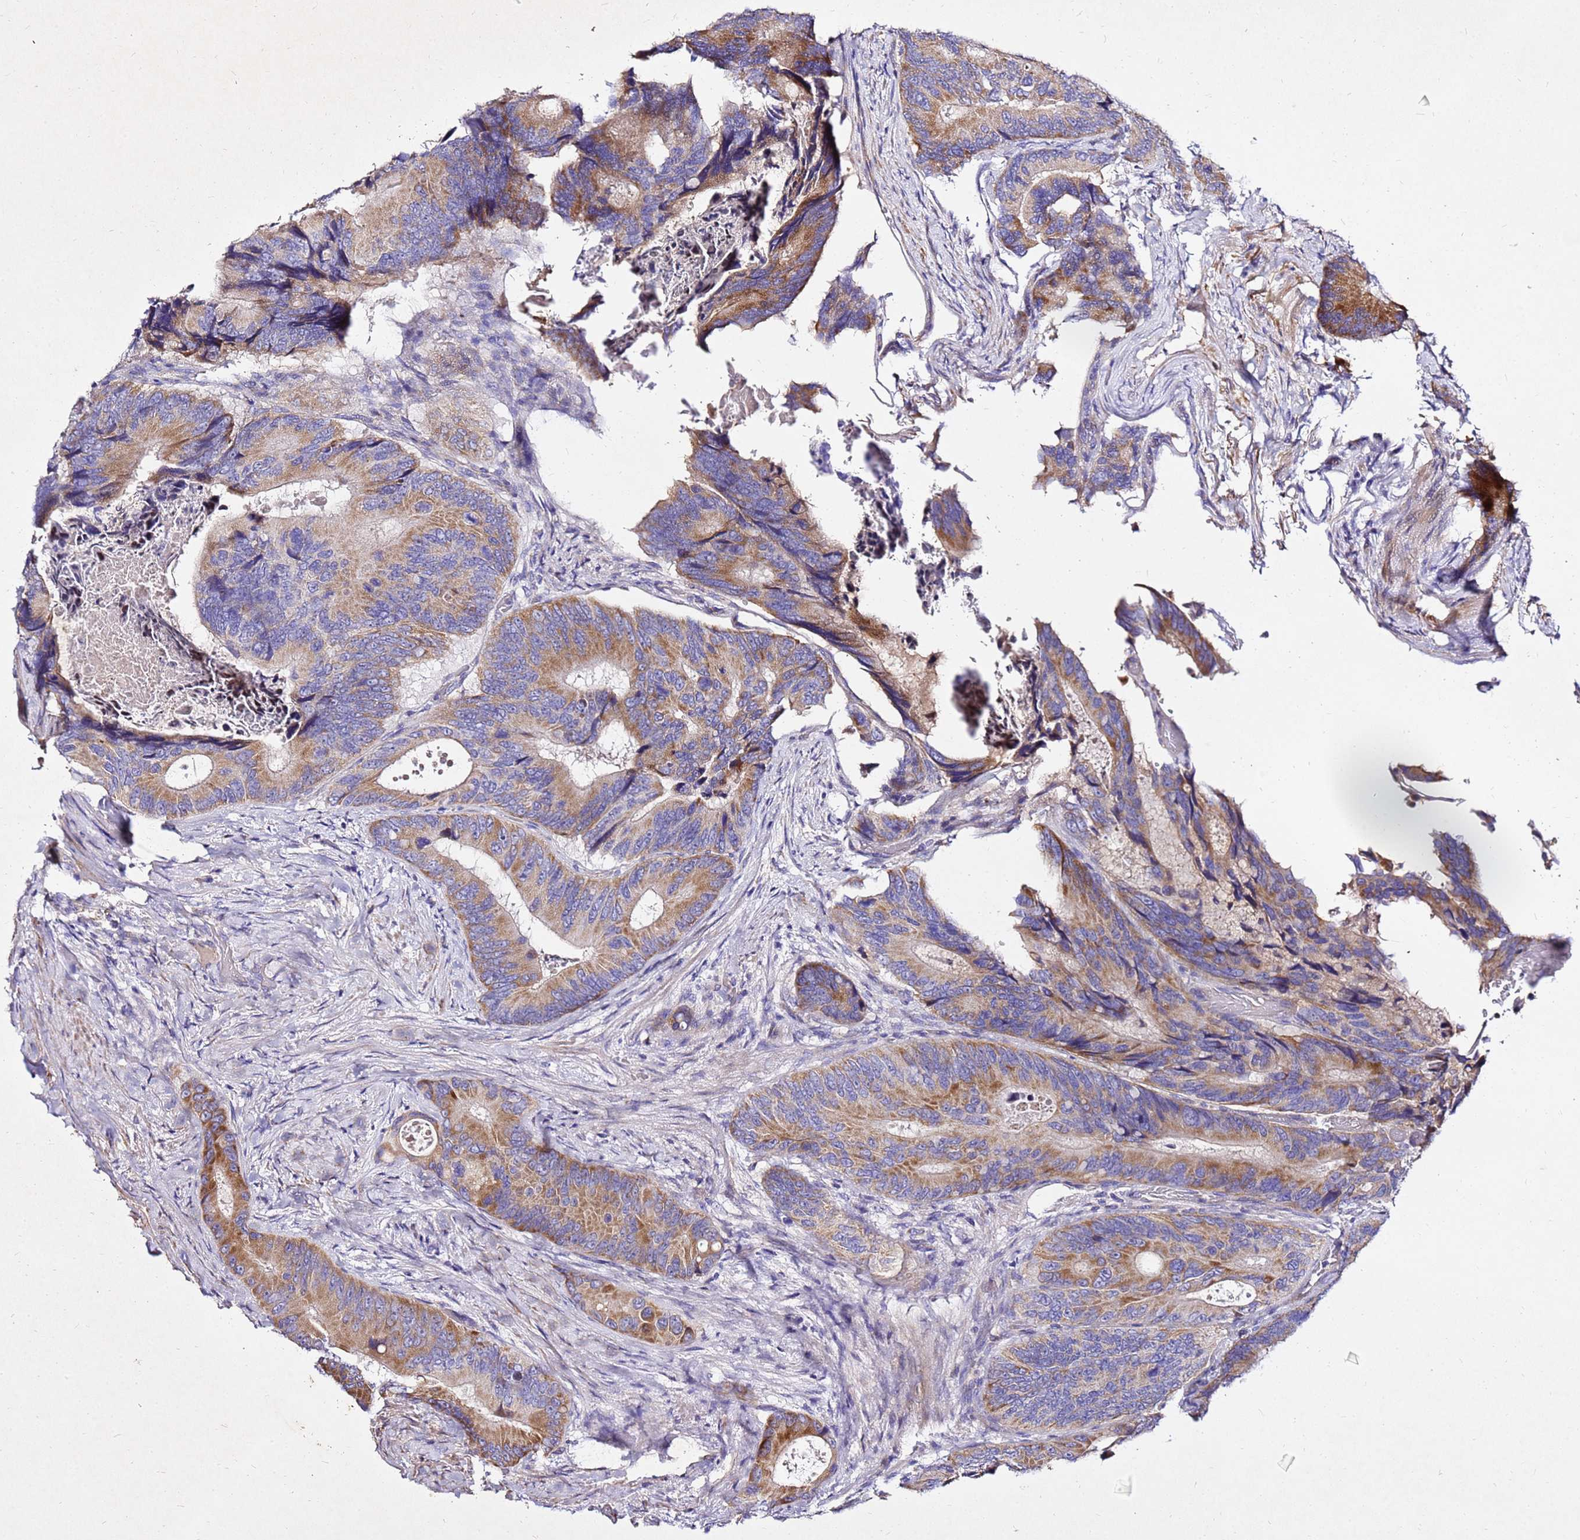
{"staining": {"intensity": "moderate", "quantity": "25%-75%", "location": "cytoplasmic/membranous"}, "tissue": "colorectal cancer", "cell_type": "Tumor cells", "image_type": "cancer", "snomed": [{"axis": "morphology", "description": "Adenocarcinoma, NOS"}, {"axis": "topography", "description": "Colon"}], "caption": "Immunohistochemical staining of colorectal adenocarcinoma demonstrates medium levels of moderate cytoplasmic/membranous protein staining in approximately 25%-75% of tumor cells.", "gene": "COX14", "patient": {"sex": "male", "age": 84}}